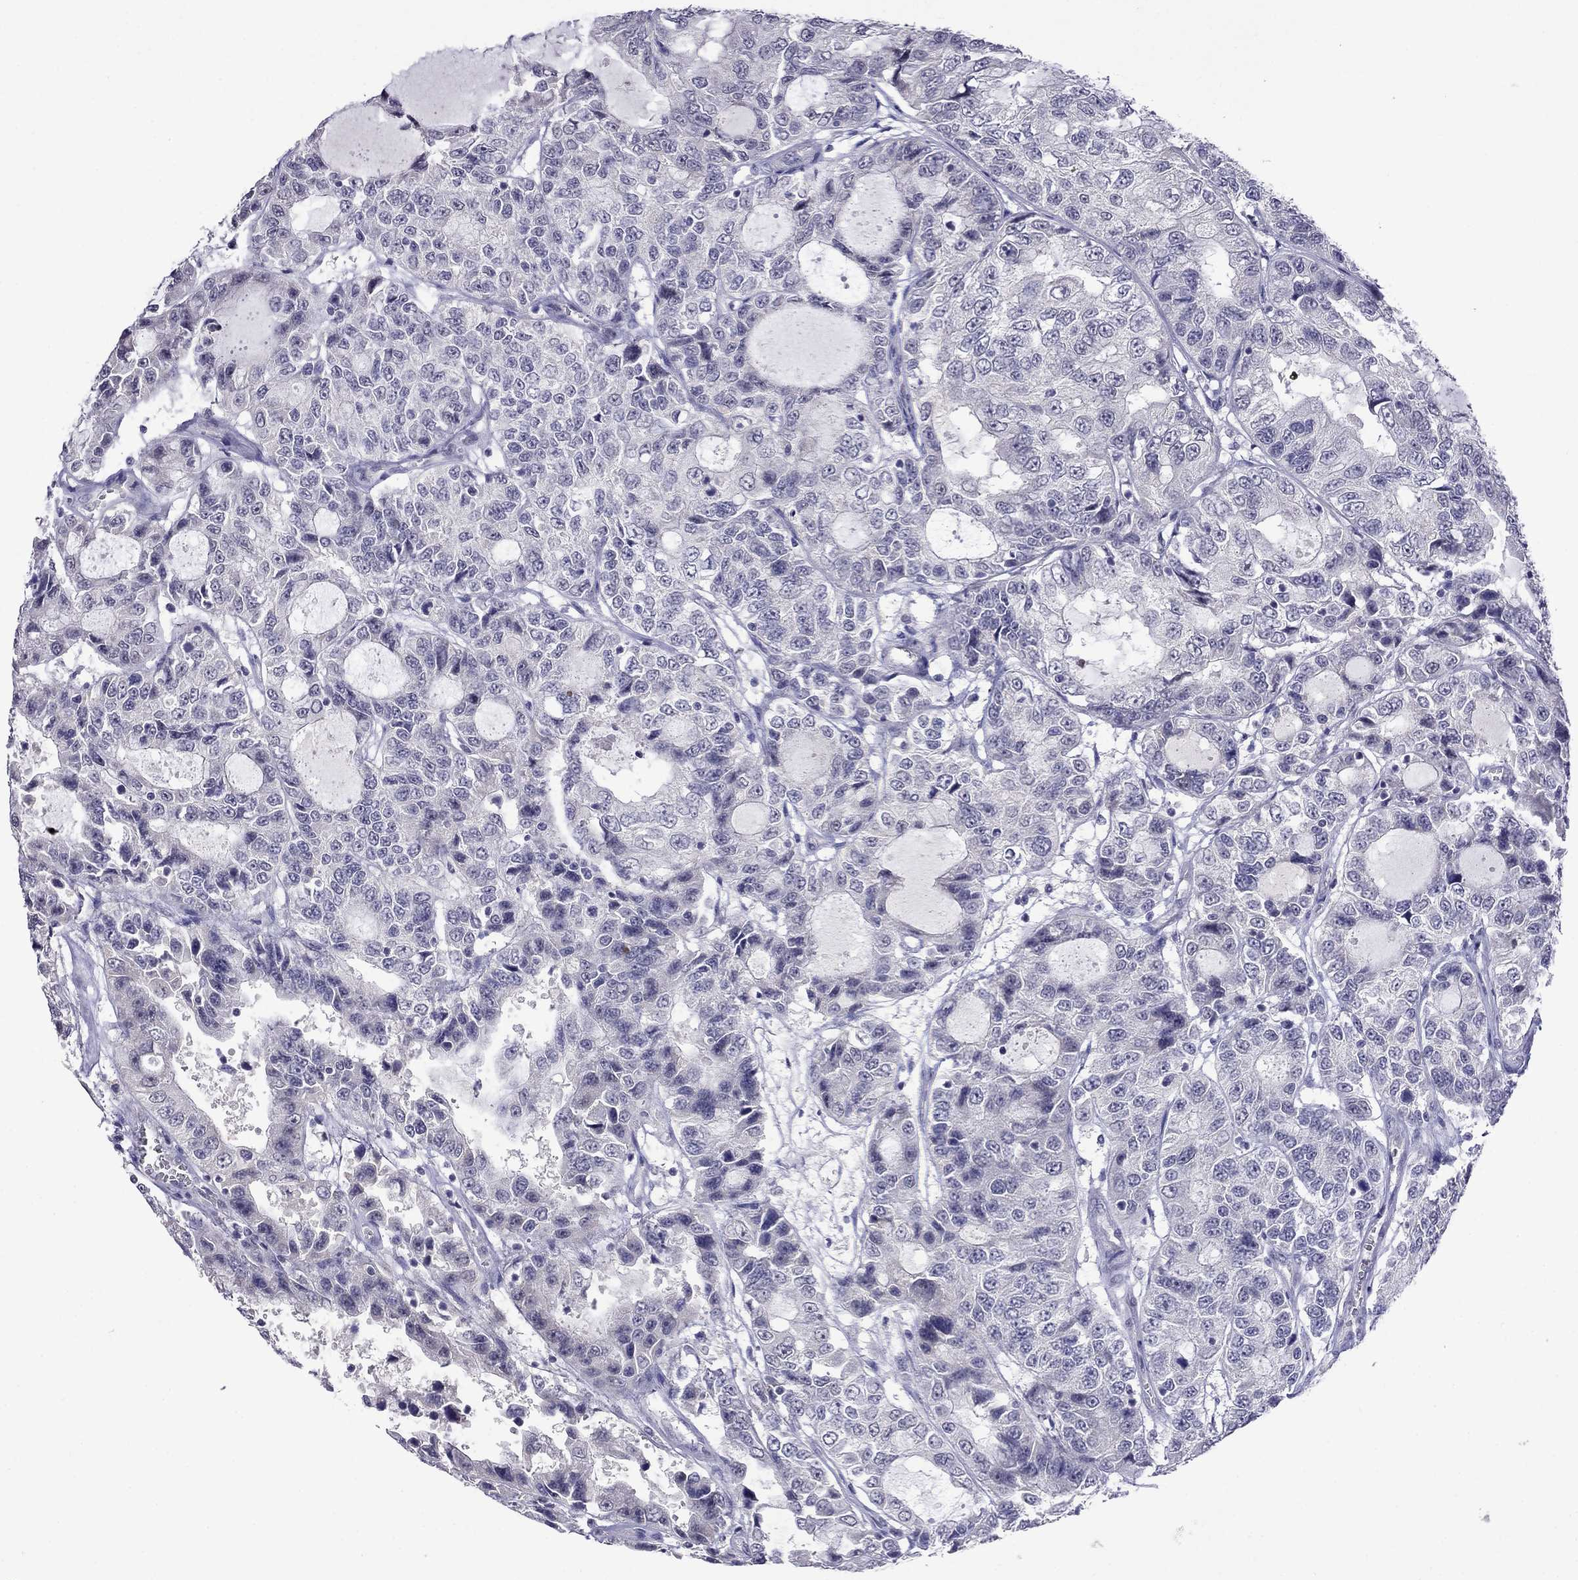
{"staining": {"intensity": "negative", "quantity": "none", "location": "none"}, "tissue": "urothelial cancer", "cell_type": "Tumor cells", "image_type": "cancer", "snomed": [{"axis": "morphology", "description": "Urothelial carcinoma, NOS"}, {"axis": "morphology", "description": "Urothelial carcinoma, High grade"}, {"axis": "topography", "description": "Urinary bladder"}], "caption": "A high-resolution histopathology image shows immunohistochemistry (IHC) staining of urothelial cancer, which exhibits no significant expression in tumor cells.", "gene": "STAR", "patient": {"sex": "female", "age": 73}}